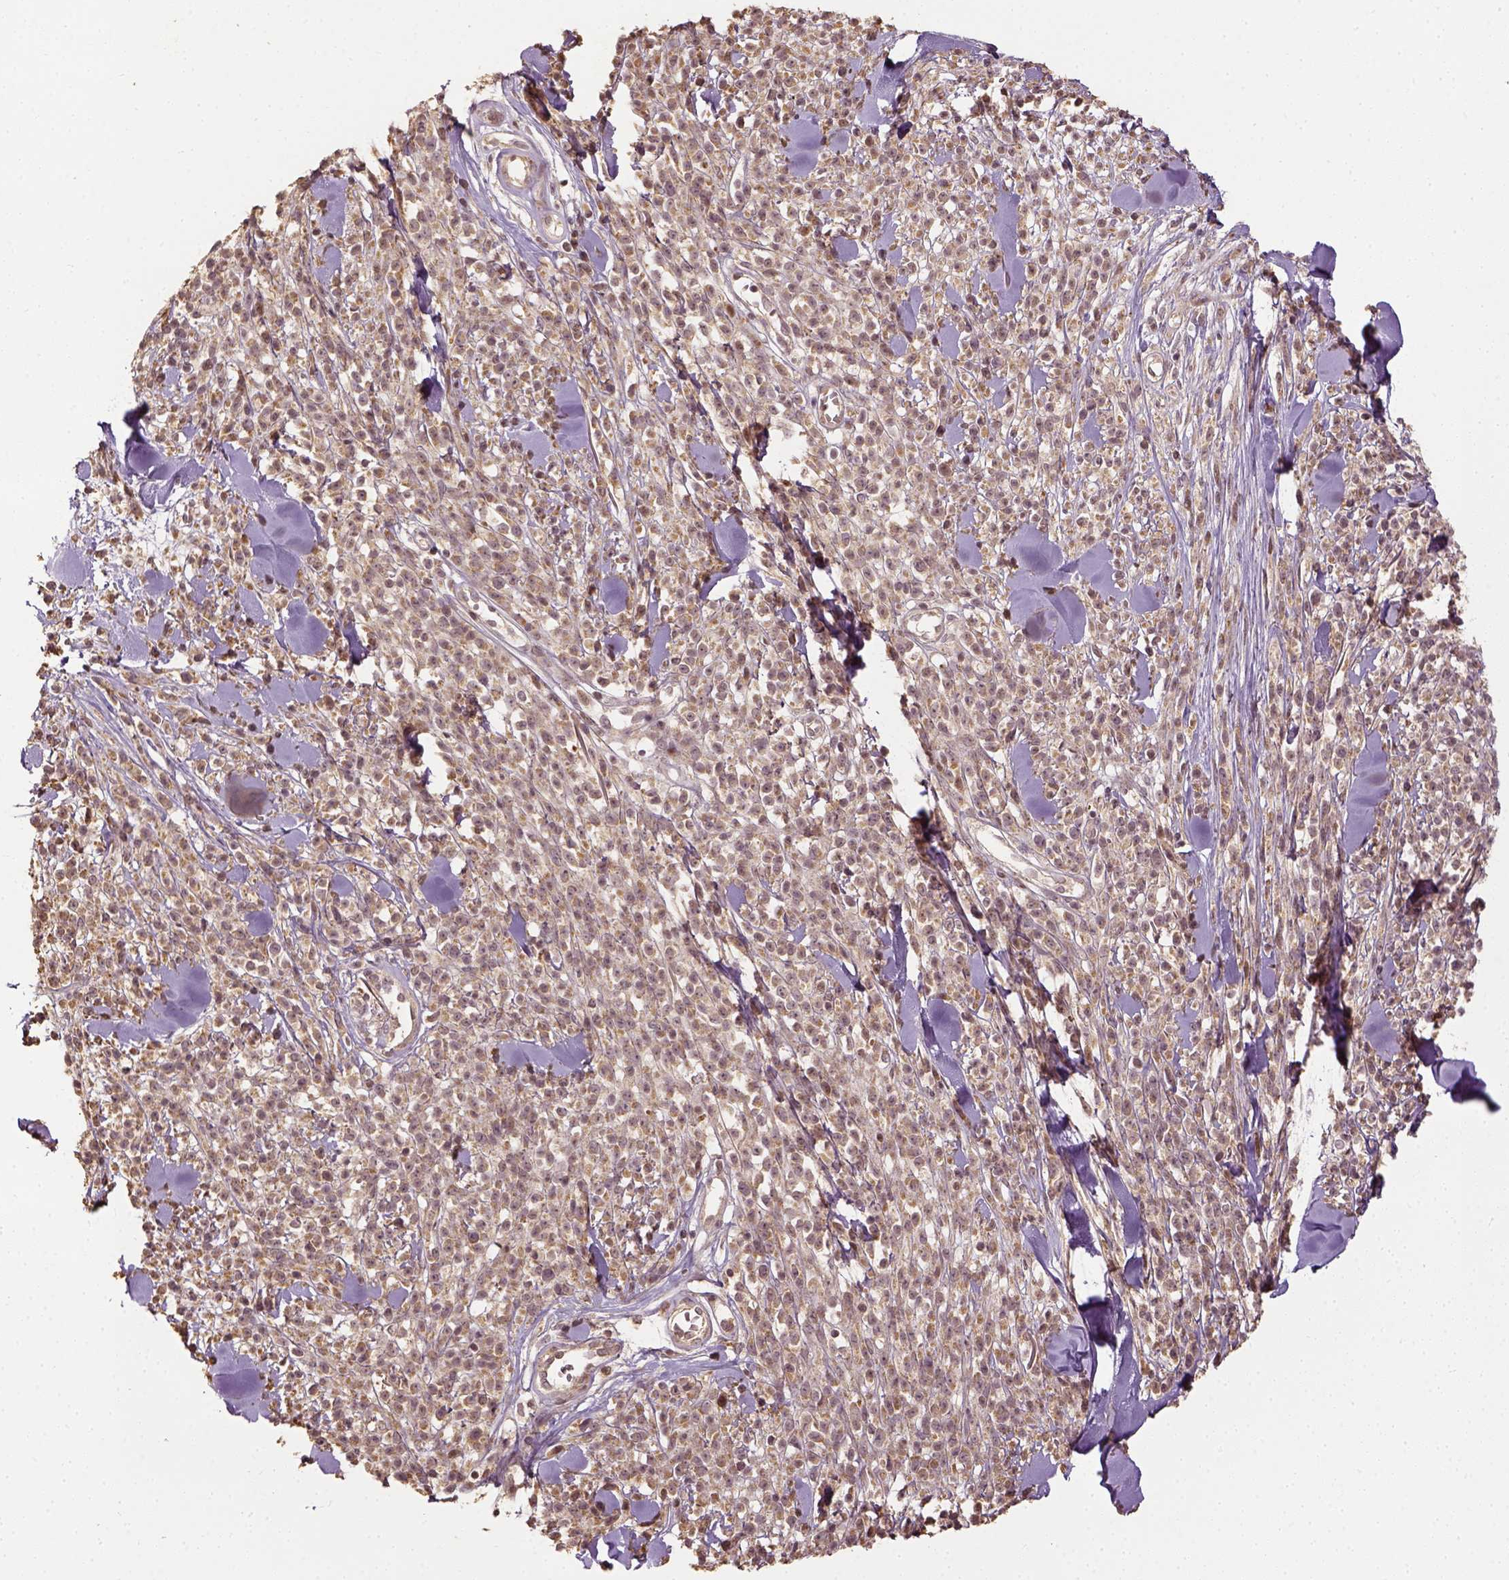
{"staining": {"intensity": "weak", "quantity": ">75%", "location": "cytoplasmic/membranous"}, "tissue": "melanoma", "cell_type": "Tumor cells", "image_type": "cancer", "snomed": [{"axis": "morphology", "description": "Malignant melanoma, NOS"}, {"axis": "topography", "description": "Skin"}, {"axis": "topography", "description": "Skin of trunk"}], "caption": "High-power microscopy captured an immunohistochemistry (IHC) histopathology image of malignant melanoma, revealing weak cytoplasmic/membranous expression in approximately >75% of tumor cells.", "gene": "VEGFA", "patient": {"sex": "male", "age": 74}}